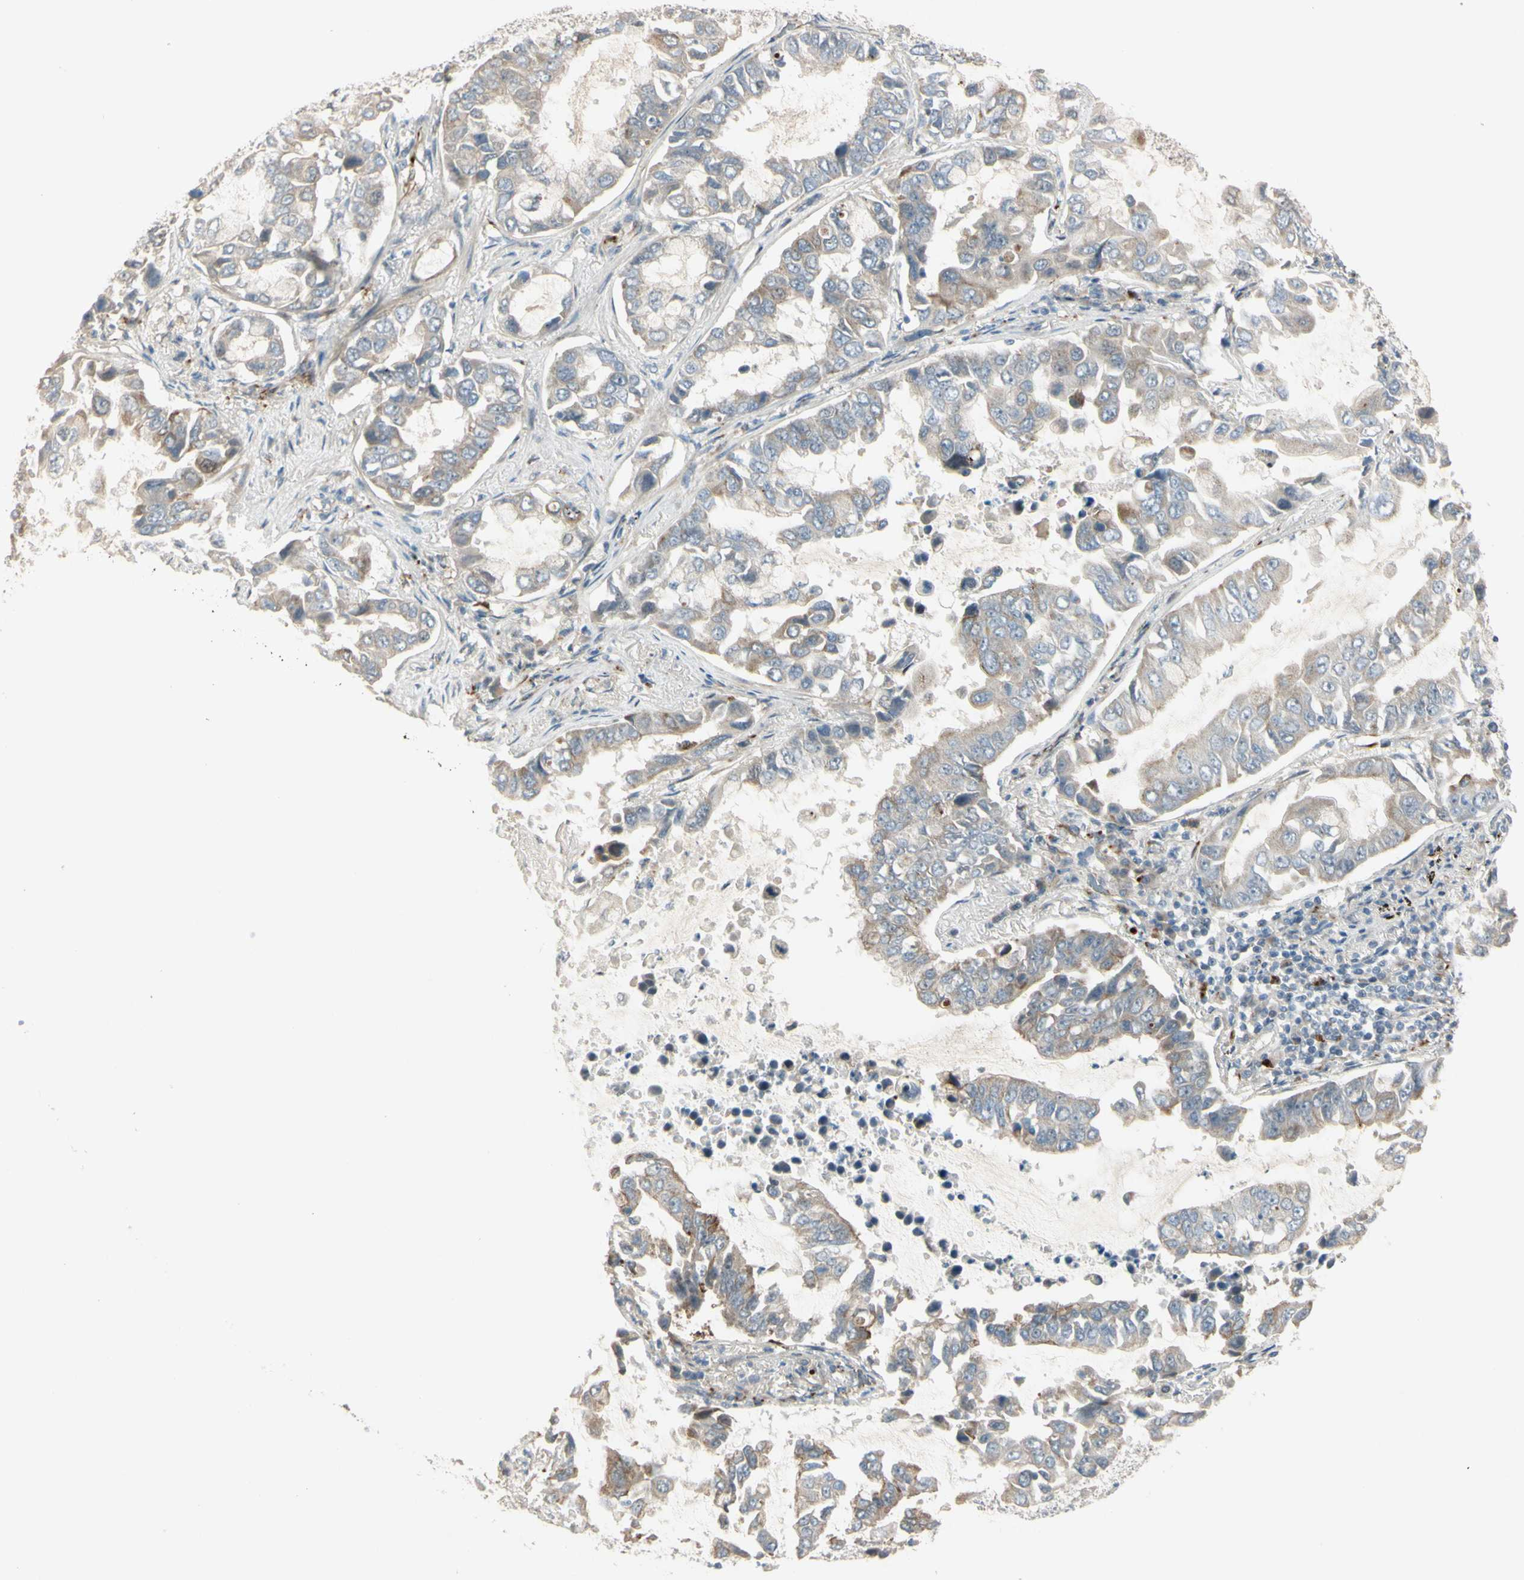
{"staining": {"intensity": "weak", "quantity": ">75%", "location": "cytoplasmic/membranous"}, "tissue": "lung cancer", "cell_type": "Tumor cells", "image_type": "cancer", "snomed": [{"axis": "morphology", "description": "Adenocarcinoma, NOS"}, {"axis": "topography", "description": "Lung"}], "caption": "This image displays IHC staining of human lung cancer, with low weak cytoplasmic/membranous expression in approximately >75% of tumor cells.", "gene": "NDFIP1", "patient": {"sex": "male", "age": 64}}